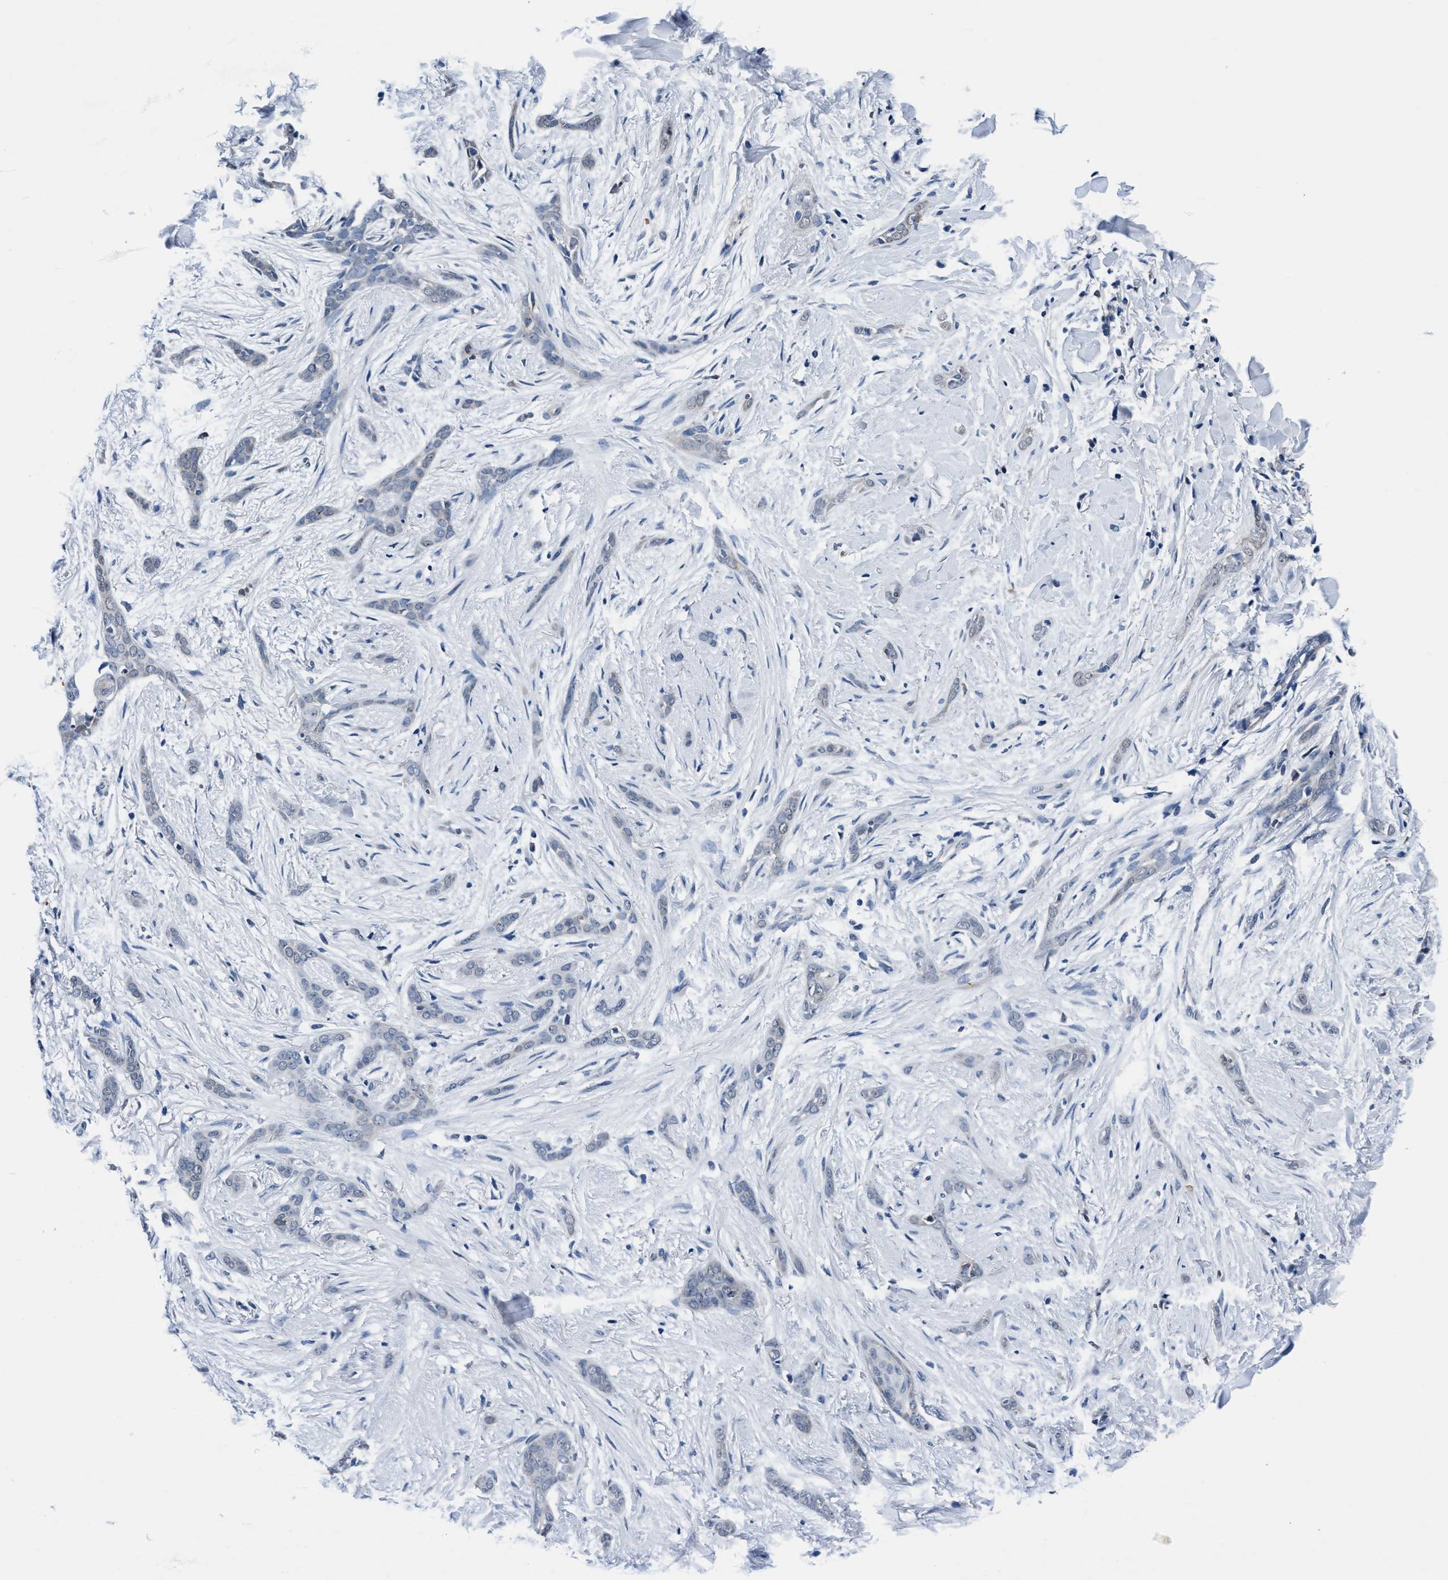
{"staining": {"intensity": "negative", "quantity": "none", "location": "none"}, "tissue": "skin cancer", "cell_type": "Tumor cells", "image_type": "cancer", "snomed": [{"axis": "morphology", "description": "Basal cell carcinoma"}, {"axis": "morphology", "description": "Adnexal tumor, benign"}, {"axis": "topography", "description": "Skin"}], "caption": "This image is of skin cancer stained with immunohistochemistry to label a protein in brown with the nuclei are counter-stained blue. There is no expression in tumor cells. (Stains: DAB (3,3'-diaminobenzidine) immunohistochemistry (IHC) with hematoxylin counter stain, Microscopy: brightfield microscopy at high magnification).", "gene": "TMEM94", "patient": {"sex": "female", "age": 42}}